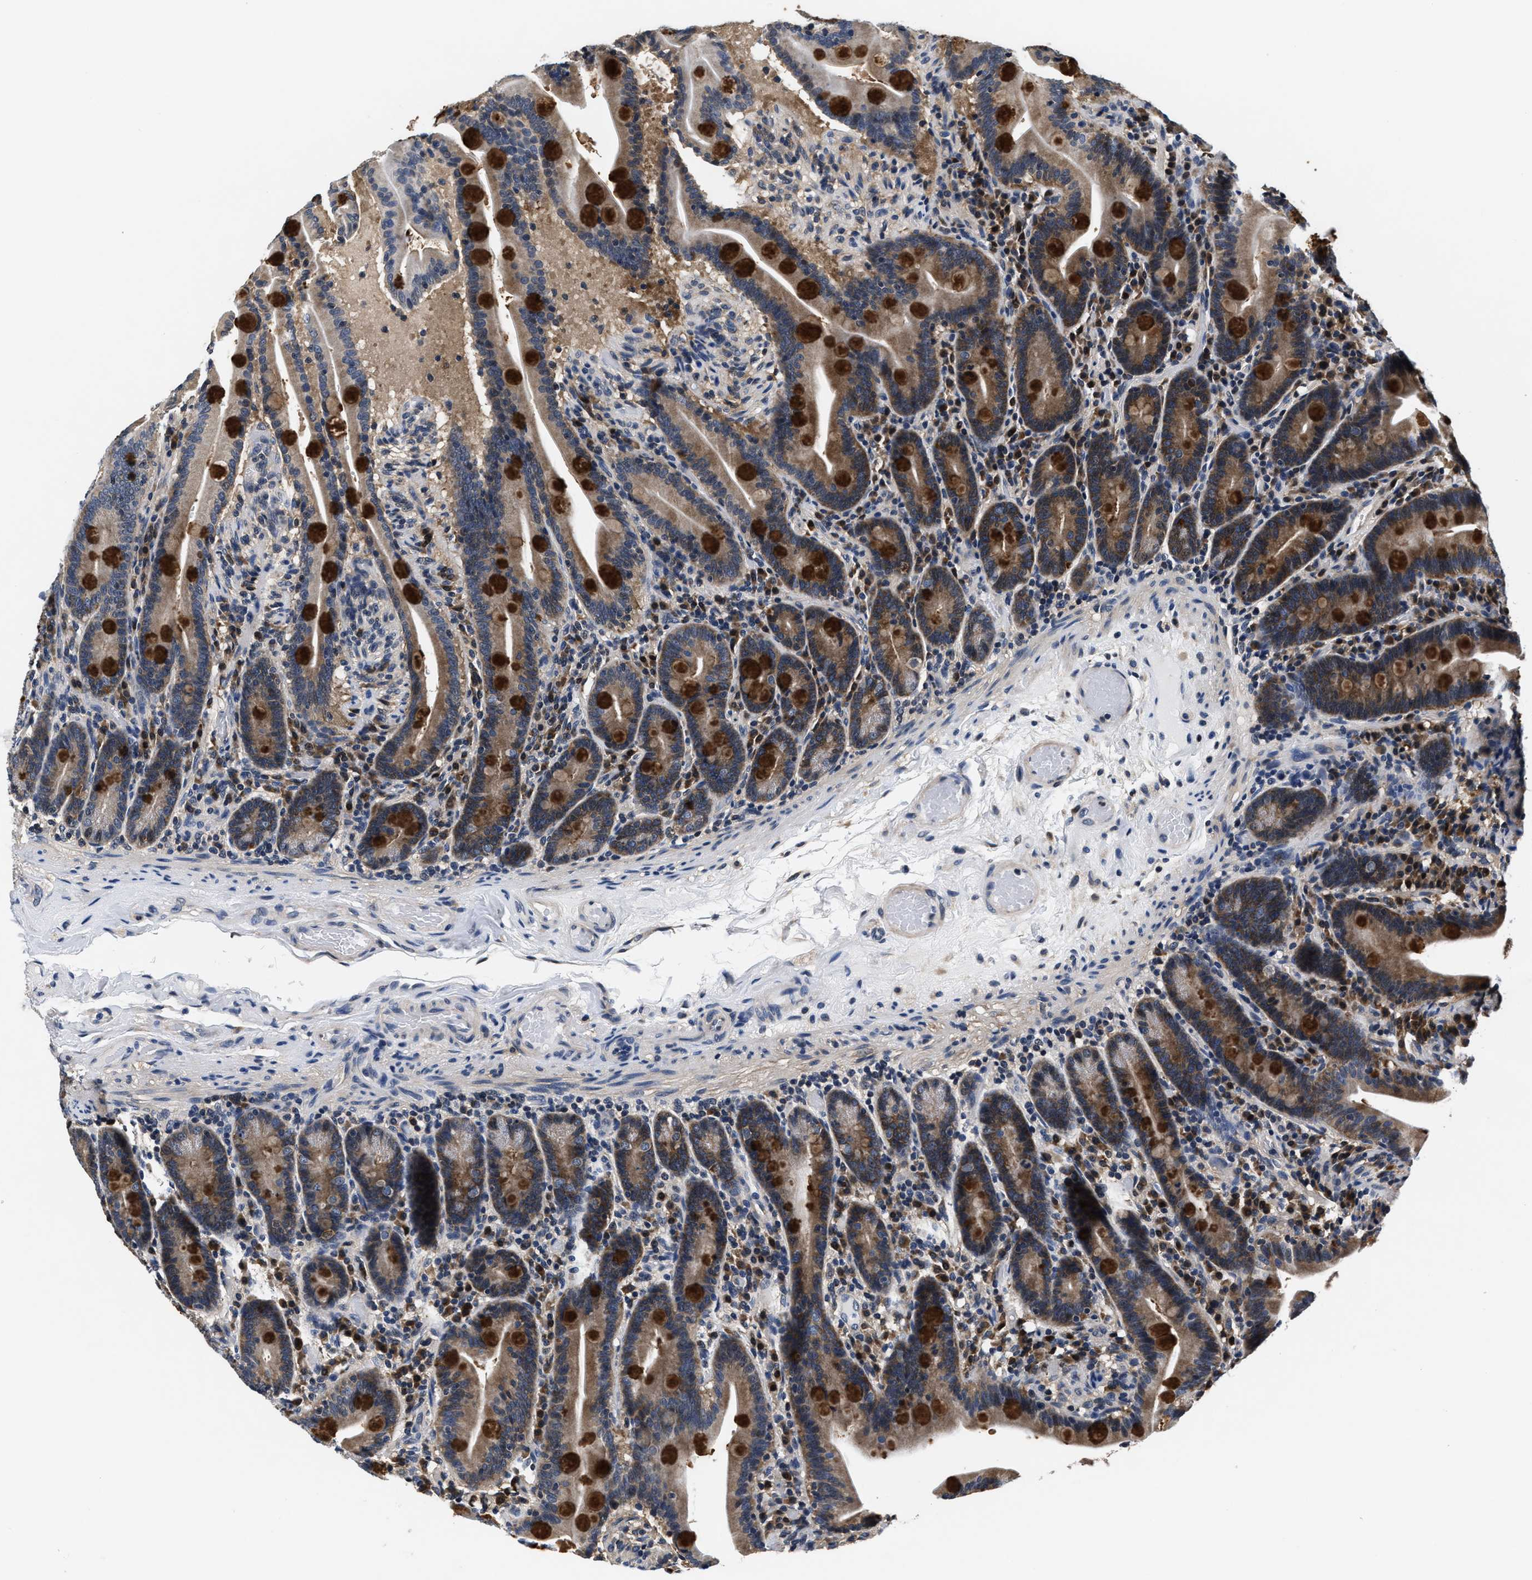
{"staining": {"intensity": "strong", "quantity": "25%-75%", "location": "cytoplasmic/membranous"}, "tissue": "duodenum", "cell_type": "Glandular cells", "image_type": "normal", "snomed": [{"axis": "morphology", "description": "Normal tissue, NOS"}, {"axis": "topography", "description": "Duodenum"}], "caption": "This image exhibits unremarkable duodenum stained with immunohistochemistry (IHC) to label a protein in brown. The cytoplasmic/membranous of glandular cells show strong positivity for the protein. Nuclei are counter-stained blue.", "gene": "PHPT1", "patient": {"sex": "male", "age": 54}}